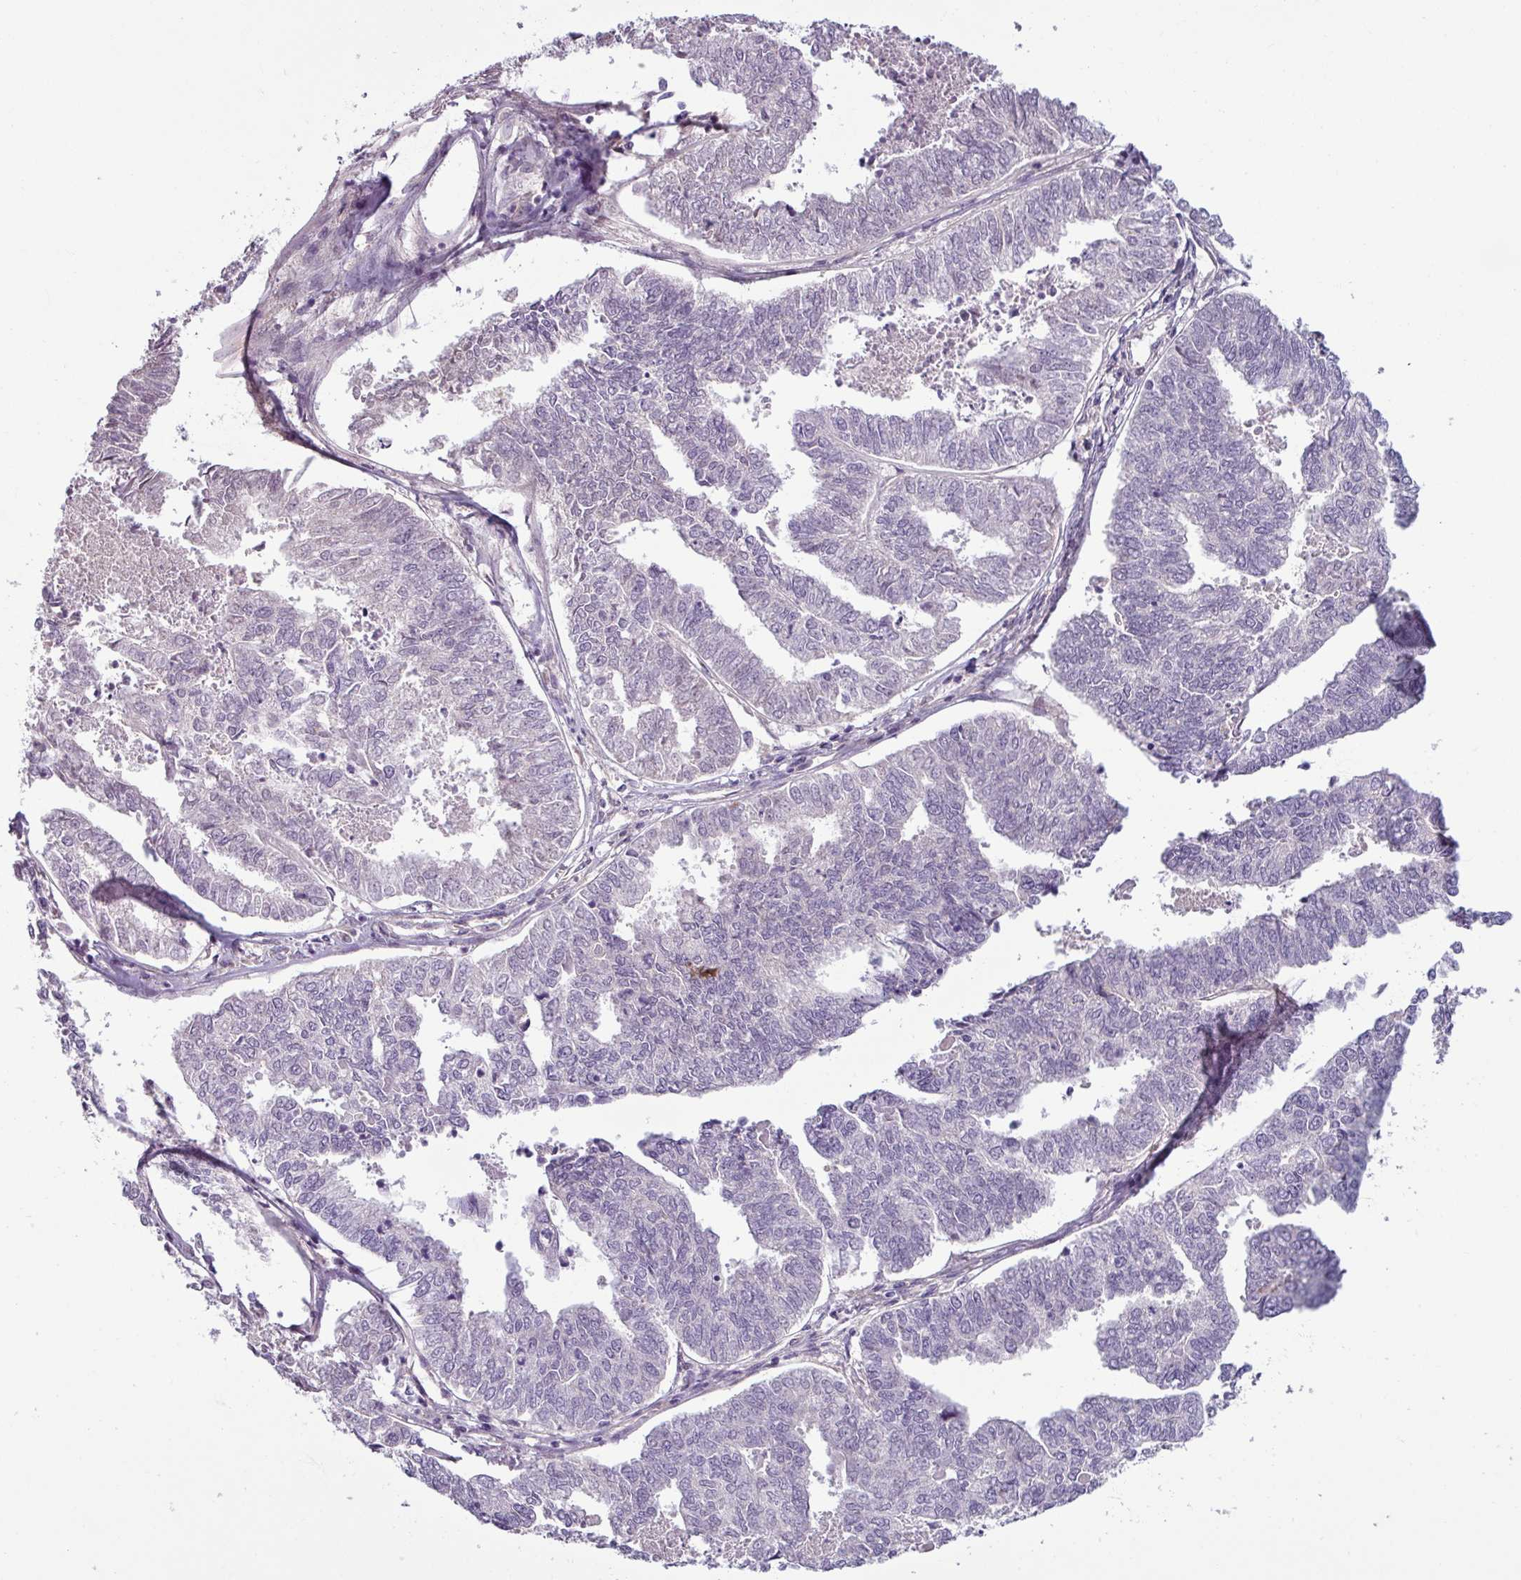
{"staining": {"intensity": "negative", "quantity": "none", "location": "none"}, "tissue": "endometrial cancer", "cell_type": "Tumor cells", "image_type": "cancer", "snomed": [{"axis": "morphology", "description": "Adenocarcinoma, NOS"}, {"axis": "topography", "description": "Endometrium"}], "caption": "Immunohistochemical staining of human adenocarcinoma (endometrial) displays no significant staining in tumor cells.", "gene": "UVSSA", "patient": {"sex": "female", "age": 73}}